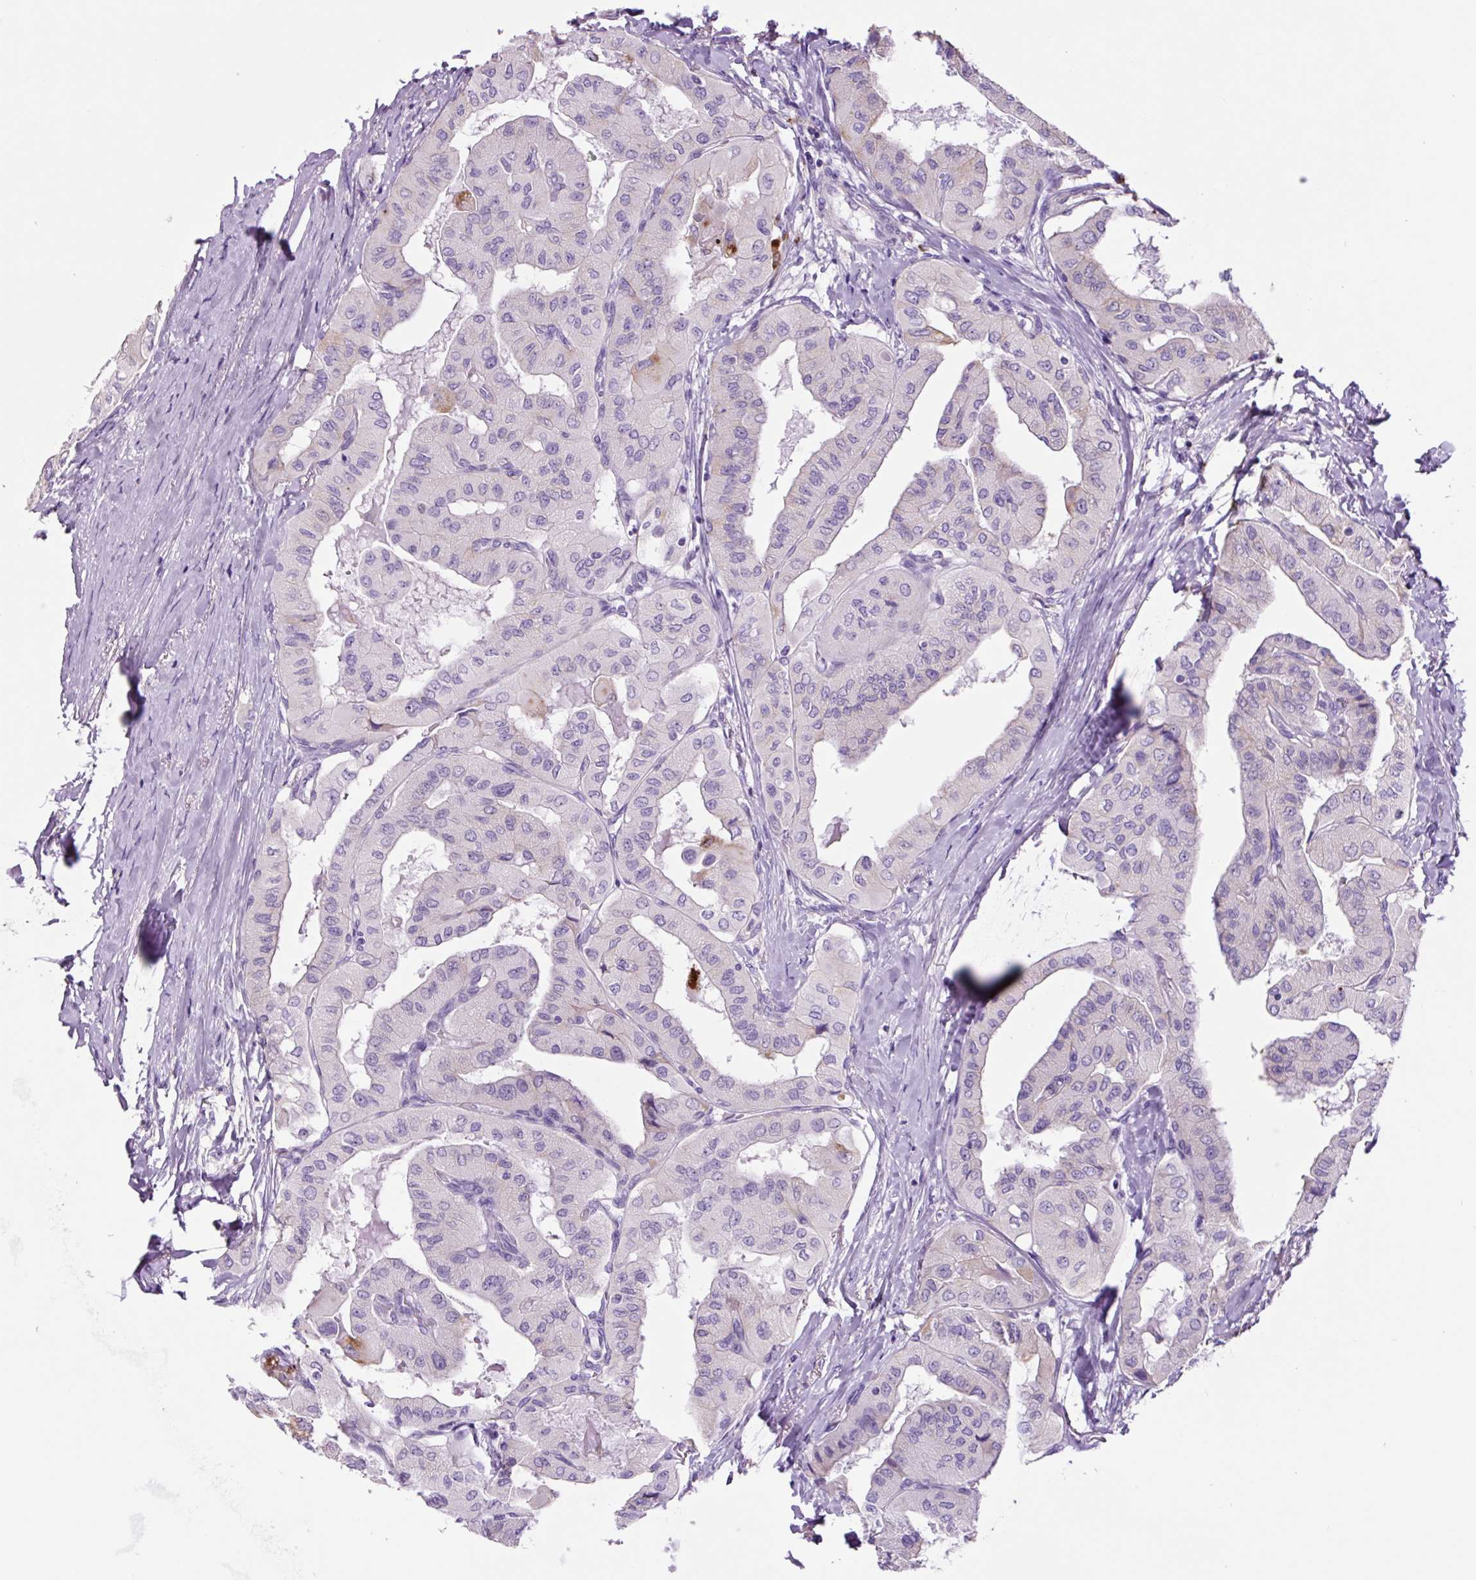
{"staining": {"intensity": "negative", "quantity": "none", "location": "none"}, "tissue": "thyroid cancer", "cell_type": "Tumor cells", "image_type": "cancer", "snomed": [{"axis": "morphology", "description": "Normal tissue, NOS"}, {"axis": "morphology", "description": "Papillary adenocarcinoma, NOS"}, {"axis": "topography", "description": "Thyroid gland"}], "caption": "Immunohistochemistry (IHC) histopathology image of thyroid cancer (papillary adenocarcinoma) stained for a protein (brown), which shows no positivity in tumor cells.", "gene": "LCN10", "patient": {"sex": "female", "age": 59}}